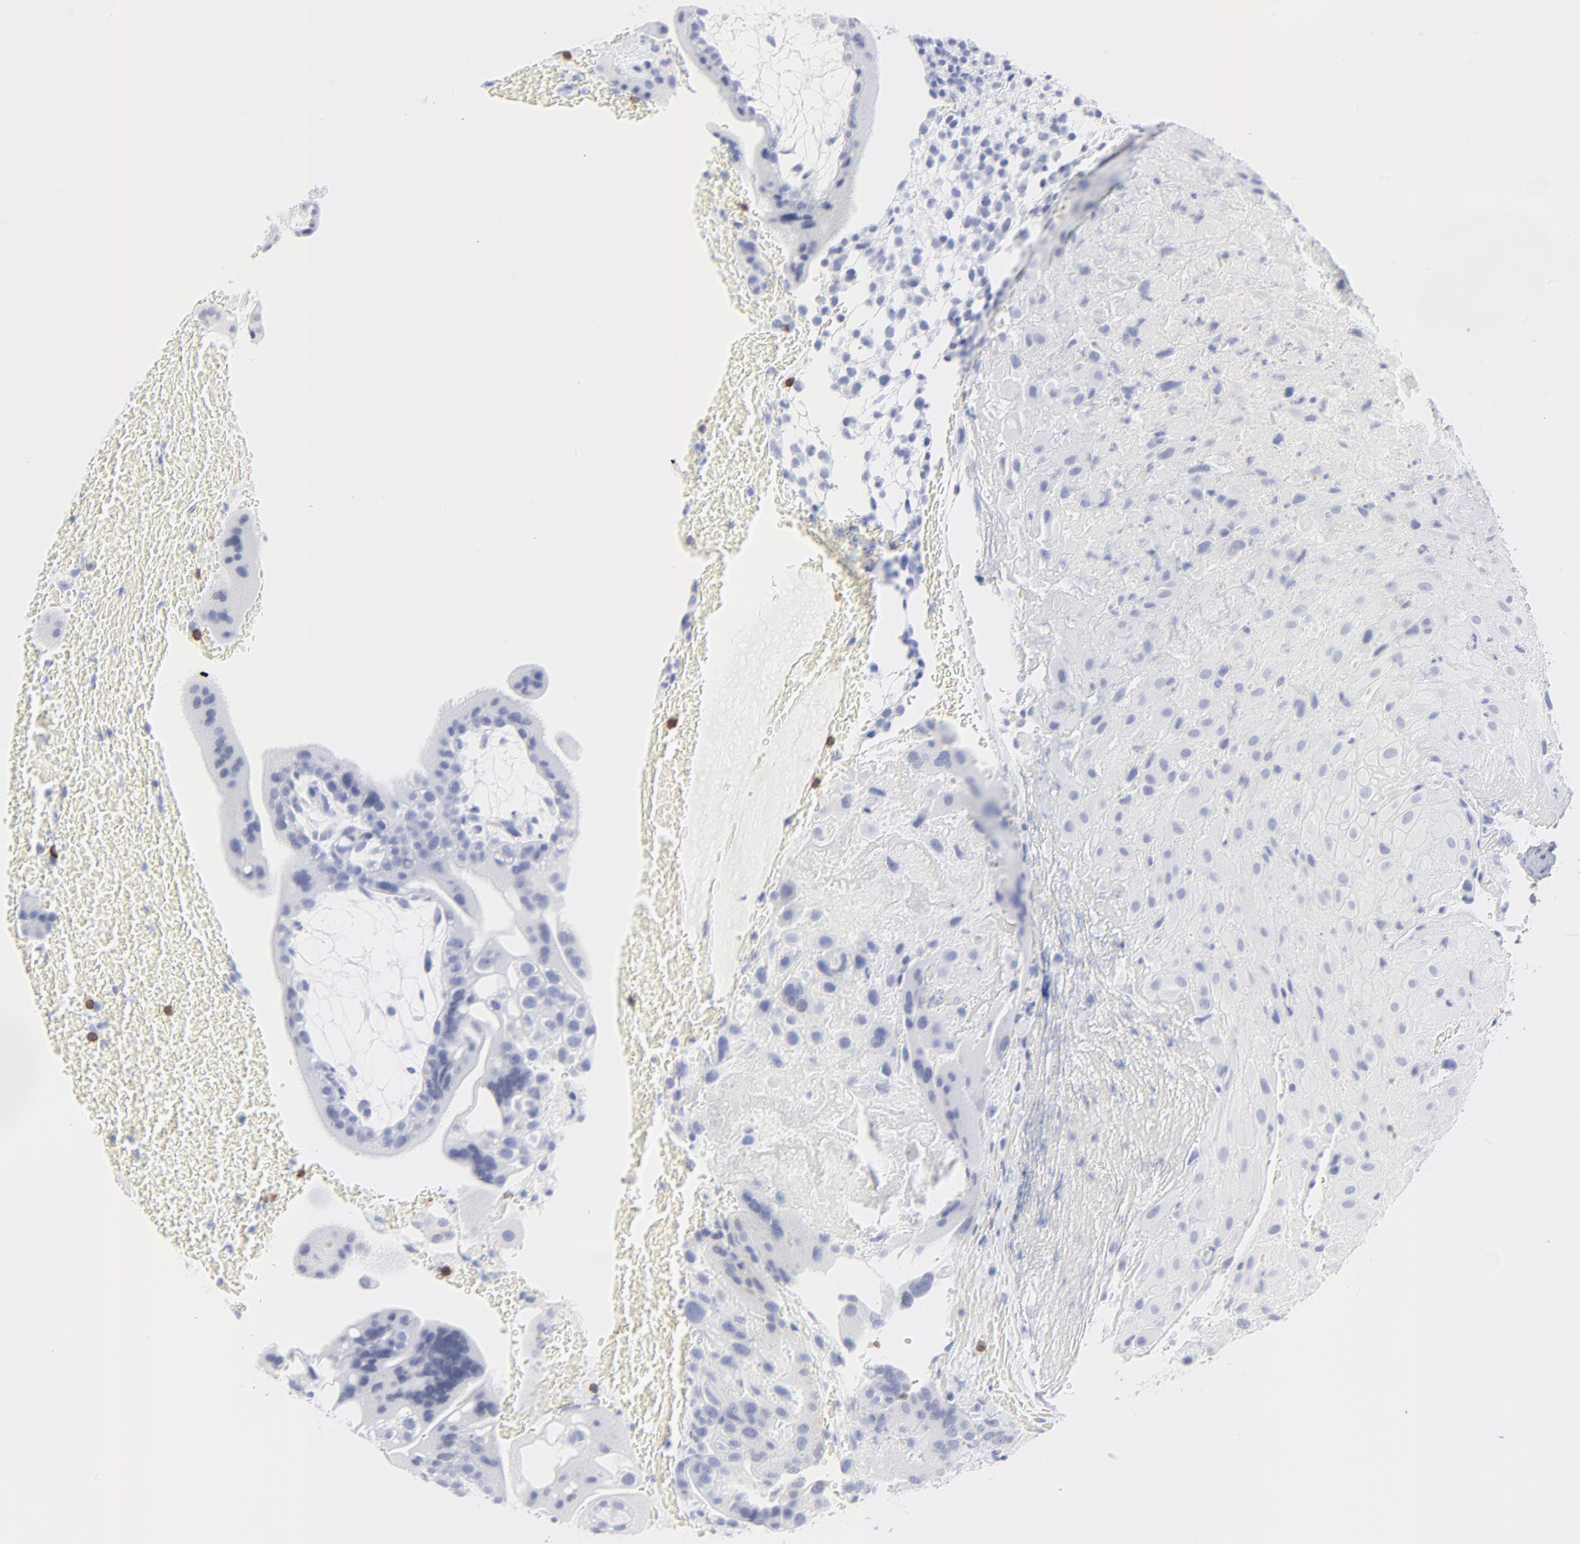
{"staining": {"intensity": "negative", "quantity": "none", "location": "none"}, "tissue": "placenta", "cell_type": "Decidual cells", "image_type": "normal", "snomed": [{"axis": "morphology", "description": "Normal tissue, NOS"}, {"axis": "topography", "description": "Placenta"}], "caption": "IHC micrograph of benign placenta: human placenta stained with DAB (3,3'-diaminobenzidine) exhibits no significant protein expression in decidual cells.", "gene": "LCK", "patient": {"sex": "female", "age": 19}}